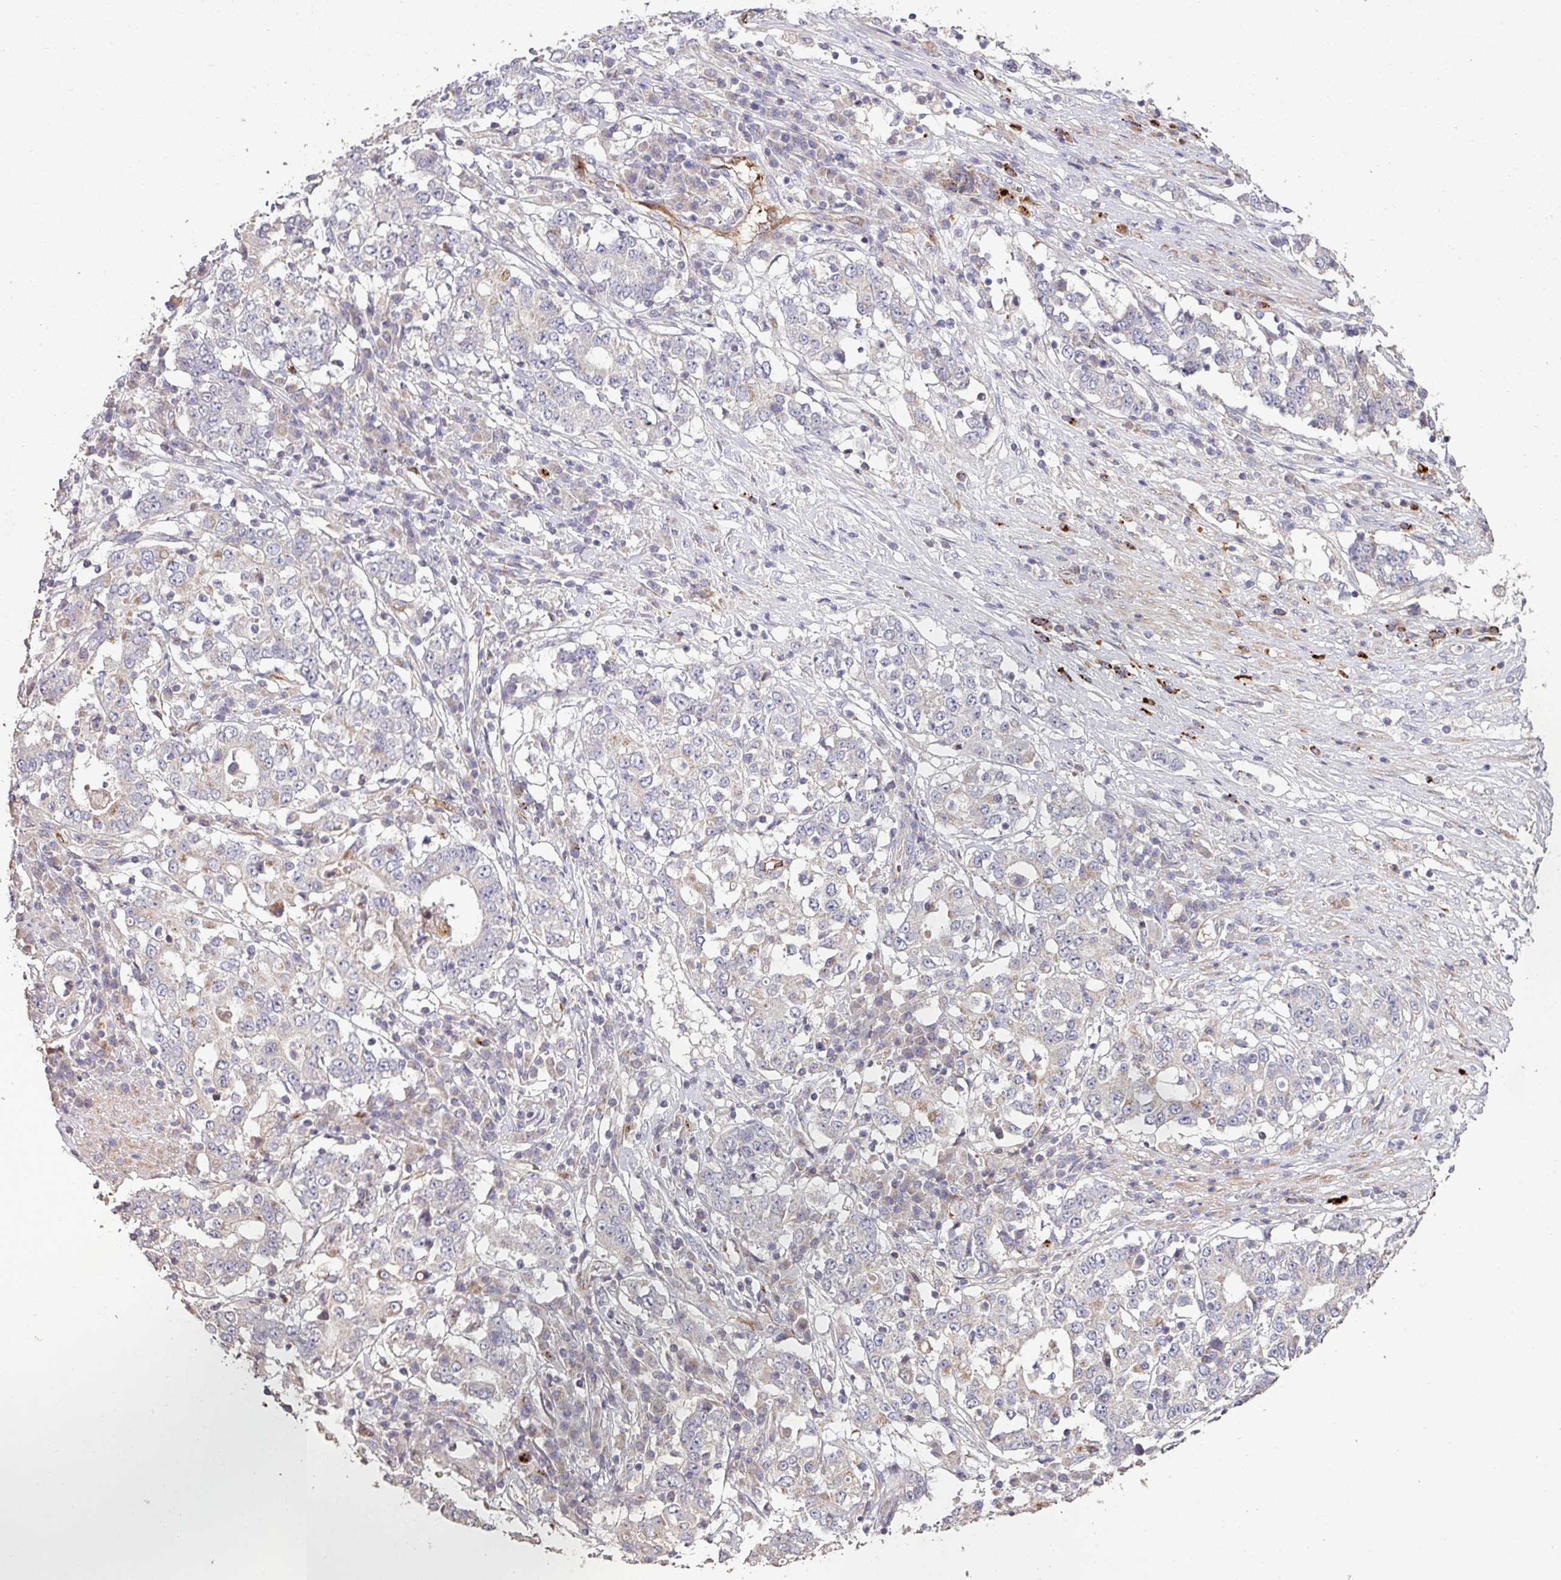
{"staining": {"intensity": "negative", "quantity": "none", "location": "none"}, "tissue": "stomach cancer", "cell_type": "Tumor cells", "image_type": "cancer", "snomed": [{"axis": "morphology", "description": "Adenocarcinoma, NOS"}, {"axis": "topography", "description": "Stomach"}], "caption": "Immunohistochemical staining of human stomach cancer (adenocarcinoma) displays no significant positivity in tumor cells.", "gene": "RPL23A", "patient": {"sex": "male", "age": 59}}